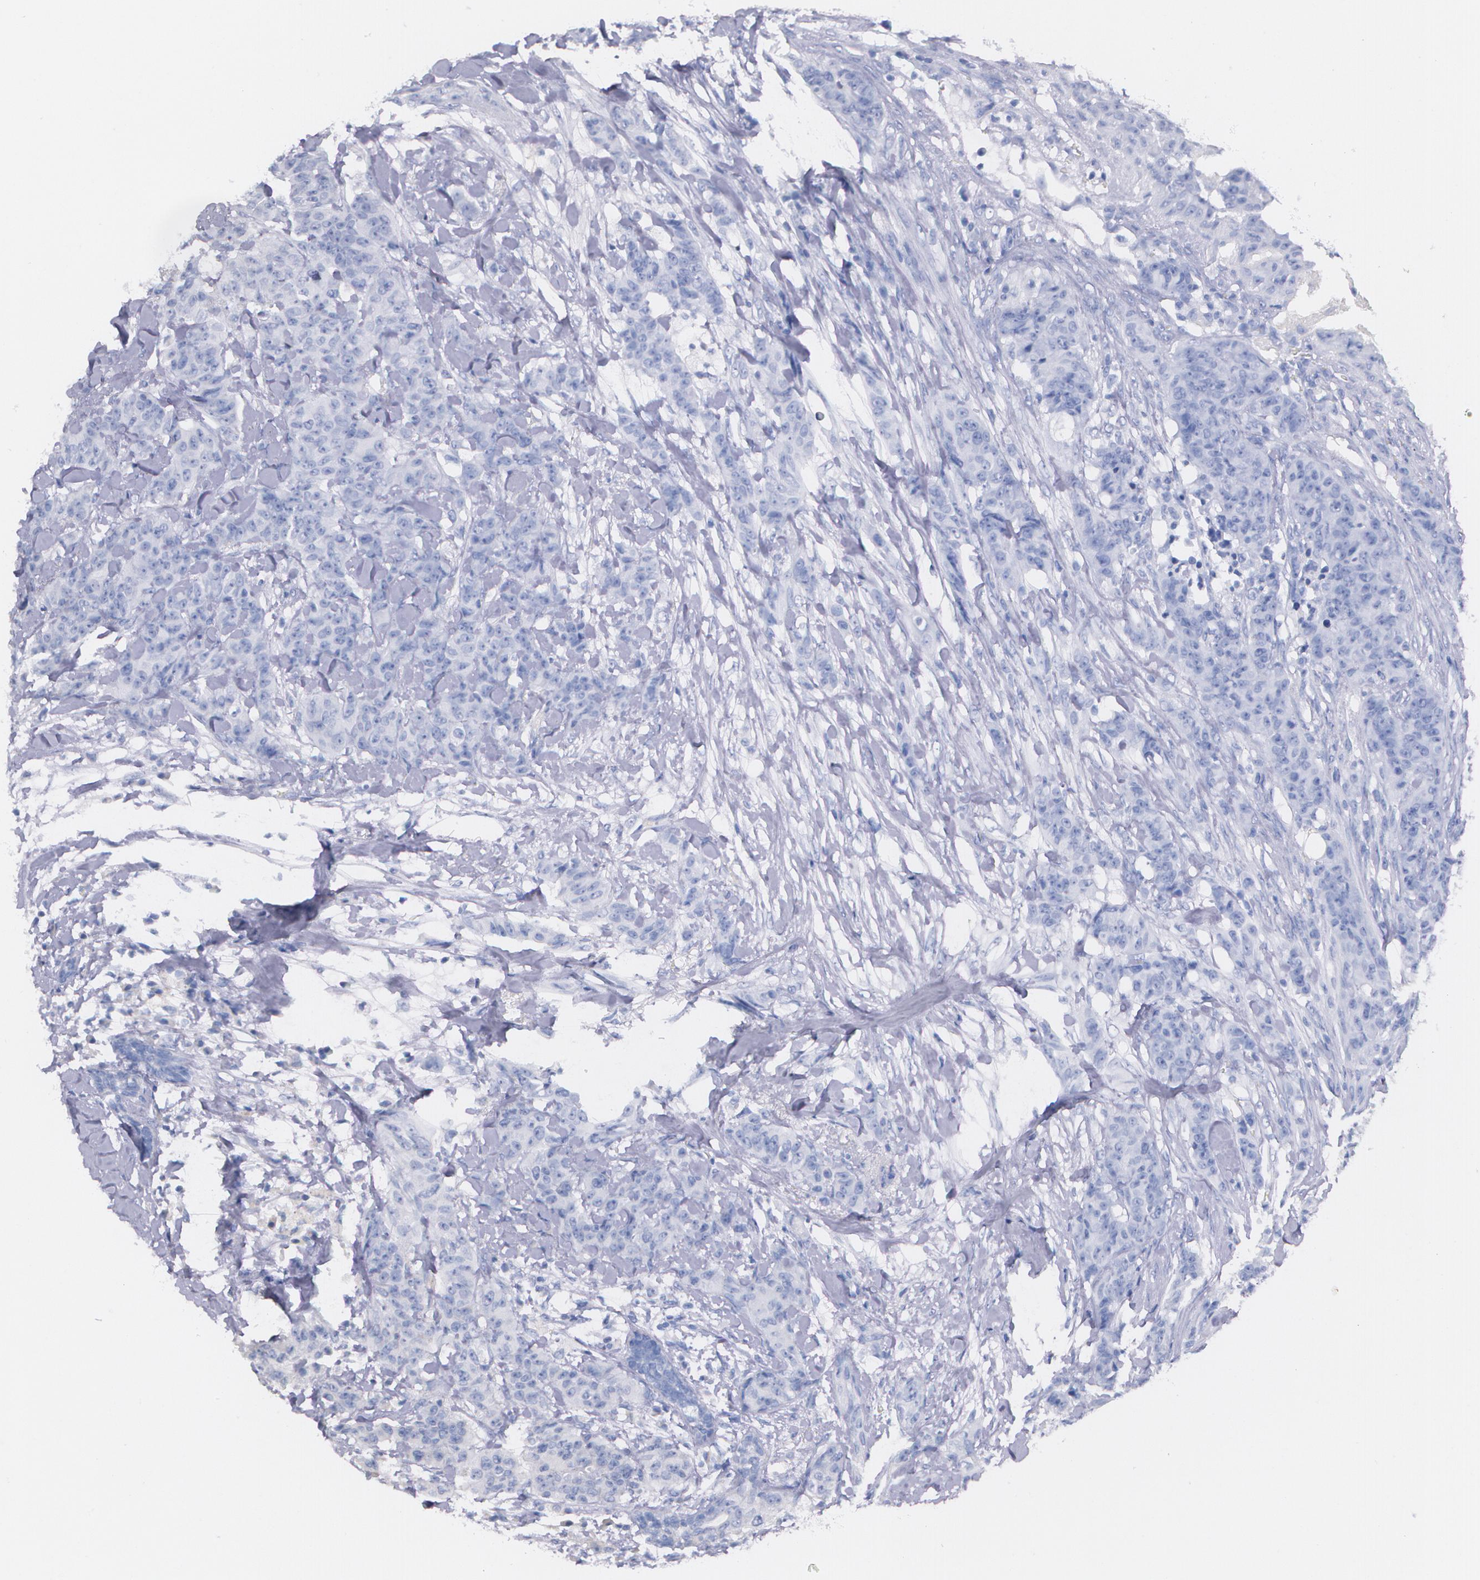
{"staining": {"intensity": "negative", "quantity": "none", "location": "none"}, "tissue": "breast cancer", "cell_type": "Tumor cells", "image_type": "cancer", "snomed": [{"axis": "morphology", "description": "Duct carcinoma"}, {"axis": "topography", "description": "Breast"}], "caption": "DAB immunohistochemical staining of breast cancer (intraductal carcinoma) demonstrates no significant expression in tumor cells. (DAB immunohistochemistry visualized using brightfield microscopy, high magnification).", "gene": "AMBP", "patient": {"sex": "female", "age": 40}}